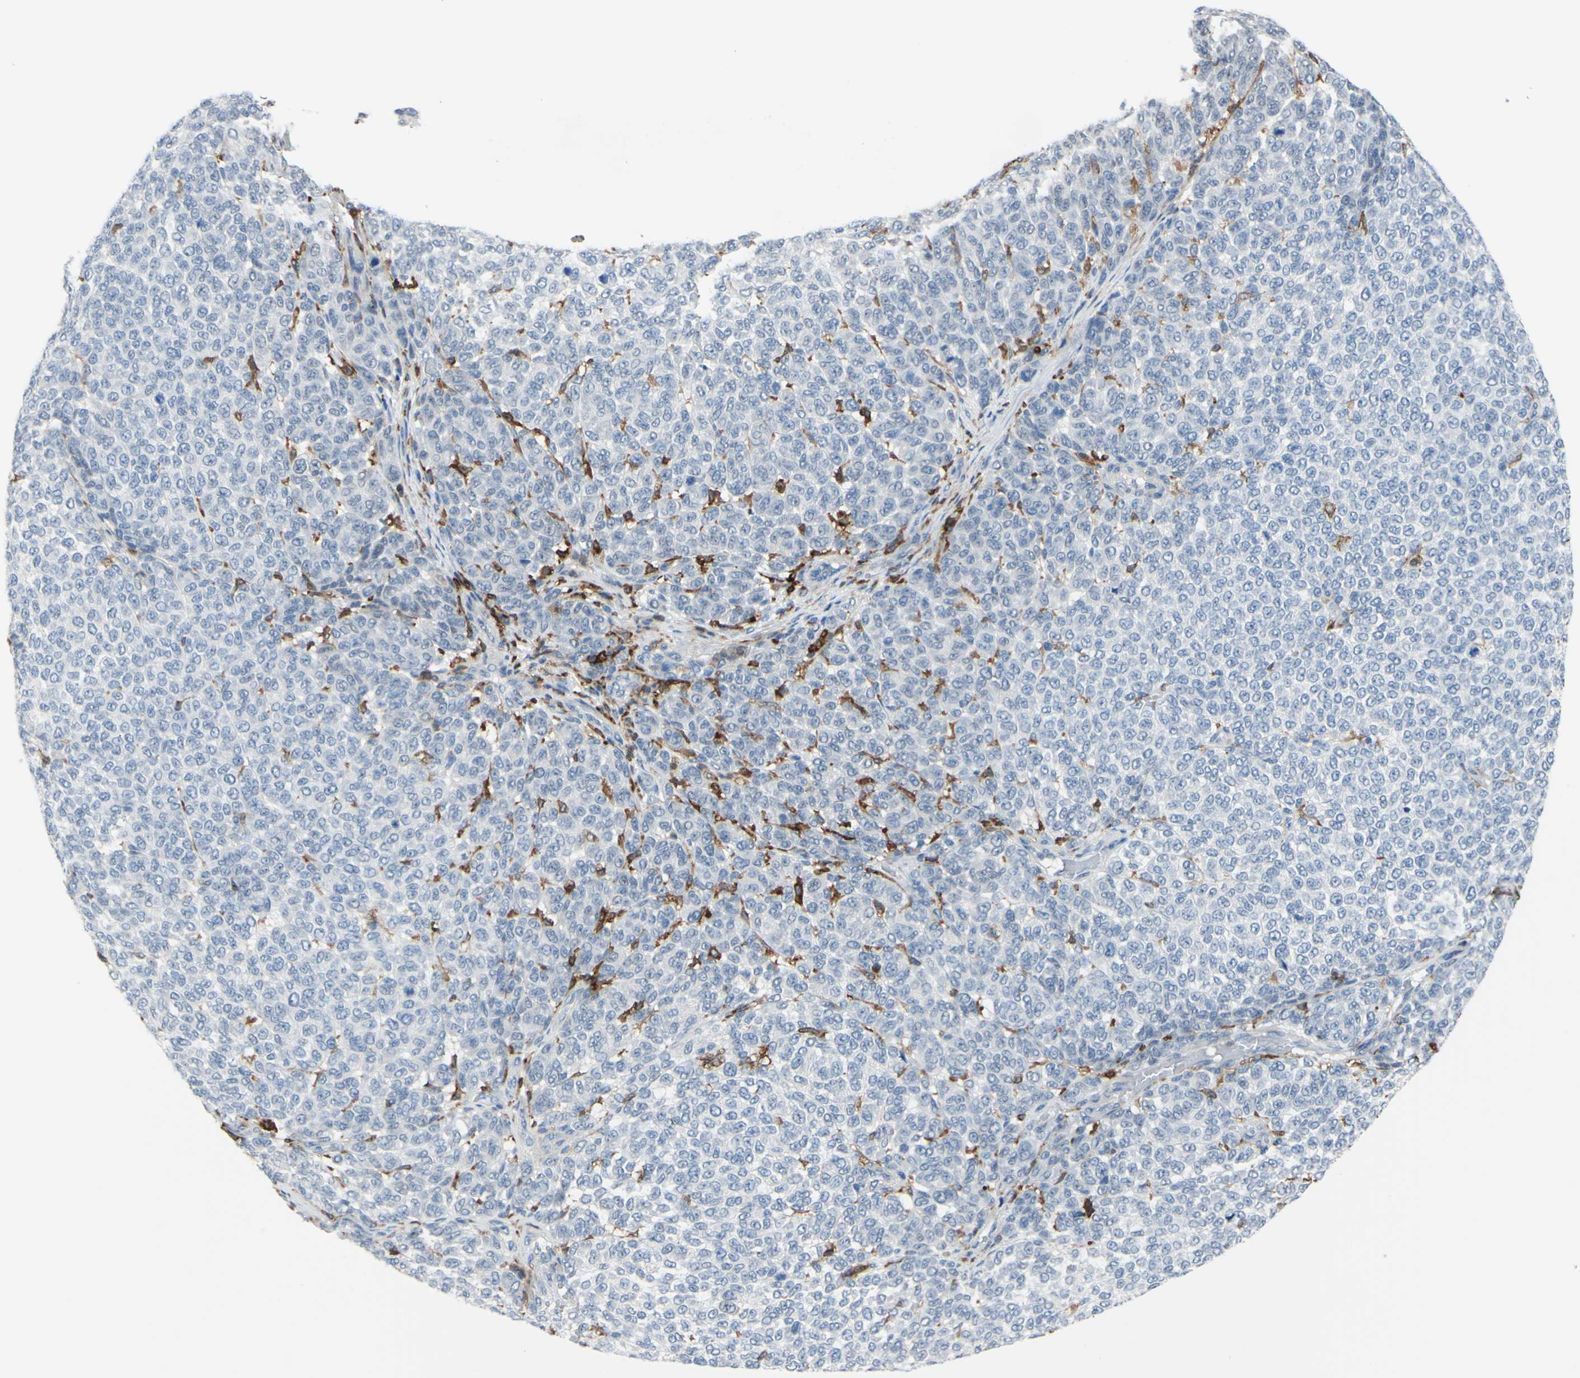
{"staining": {"intensity": "negative", "quantity": "none", "location": "none"}, "tissue": "melanoma", "cell_type": "Tumor cells", "image_type": "cancer", "snomed": [{"axis": "morphology", "description": "Malignant melanoma, NOS"}, {"axis": "topography", "description": "Skin"}], "caption": "This is a photomicrograph of immunohistochemistry staining of malignant melanoma, which shows no positivity in tumor cells.", "gene": "FCGR2A", "patient": {"sex": "male", "age": 59}}